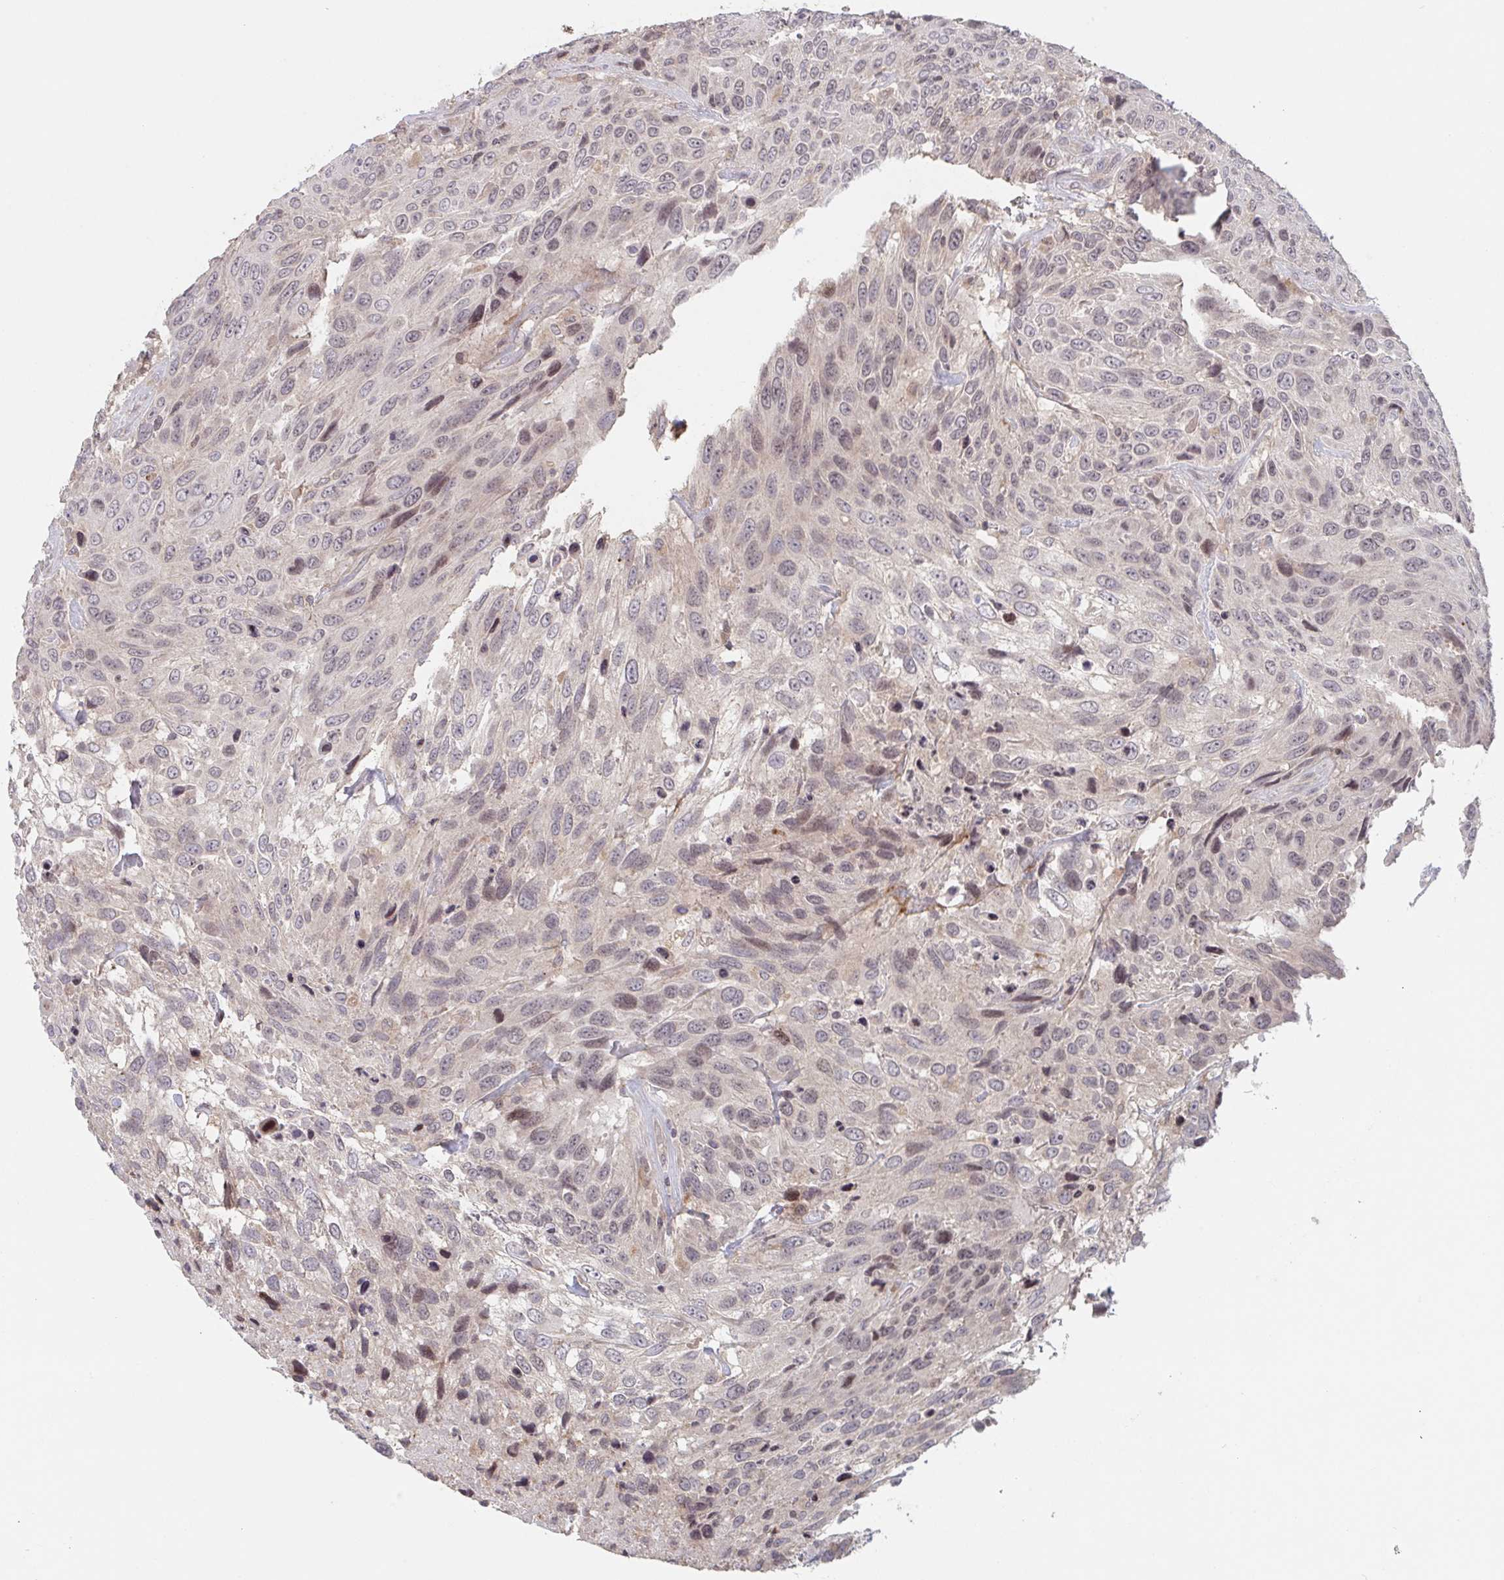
{"staining": {"intensity": "moderate", "quantity": "<25%", "location": "nuclear"}, "tissue": "urothelial cancer", "cell_type": "Tumor cells", "image_type": "cancer", "snomed": [{"axis": "morphology", "description": "Urothelial carcinoma, High grade"}, {"axis": "topography", "description": "Urinary bladder"}], "caption": "There is low levels of moderate nuclear staining in tumor cells of high-grade urothelial carcinoma, as demonstrated by immunohistochemical staining (brown color).", "gene": "DCST1", "patient": {"sex": "female", "age": 70}}